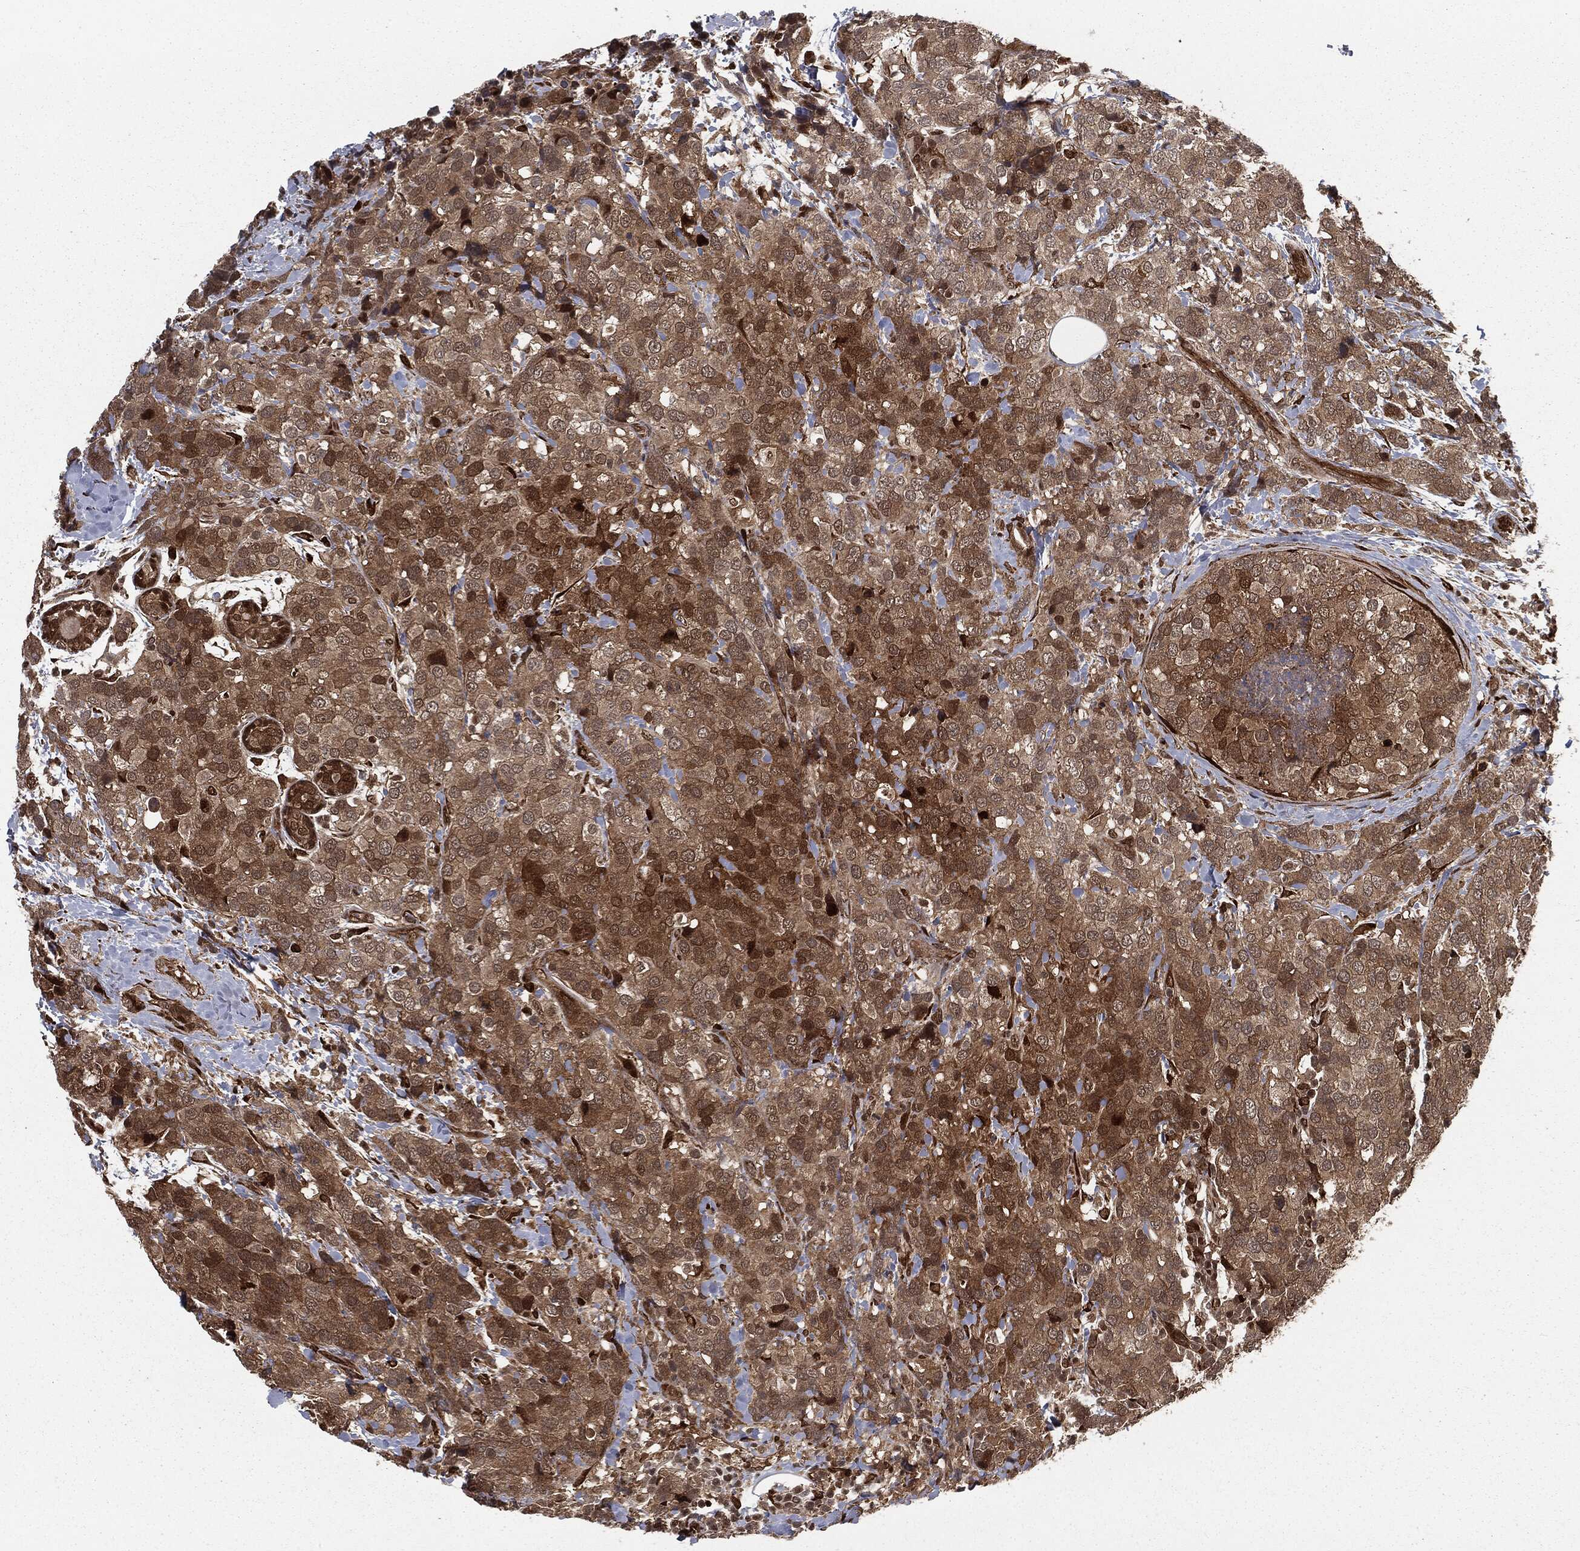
{"staining": {"intensity": "moderate", "quantity": "25%-75%", "location": "cytoplasmic/membranous,nuclear"}, "tissue": "breast cancer", "cell_type": "Tumor cells", "image_type": "cancer", "snomed": [{"axis": "morphology", "description": "Lobular carcinoma"}, {"axis": "topography", "description": "Breast"}], "caption": "Human lobular carcinoma (breast) stained for a protein (brown) displays moderate cytoplasmic/membranous and nuclear positive staining in approximately 25%-75% of tumor cells.", "gene": "RANBP9", "patient": {"sex": "female", "age": 59}}